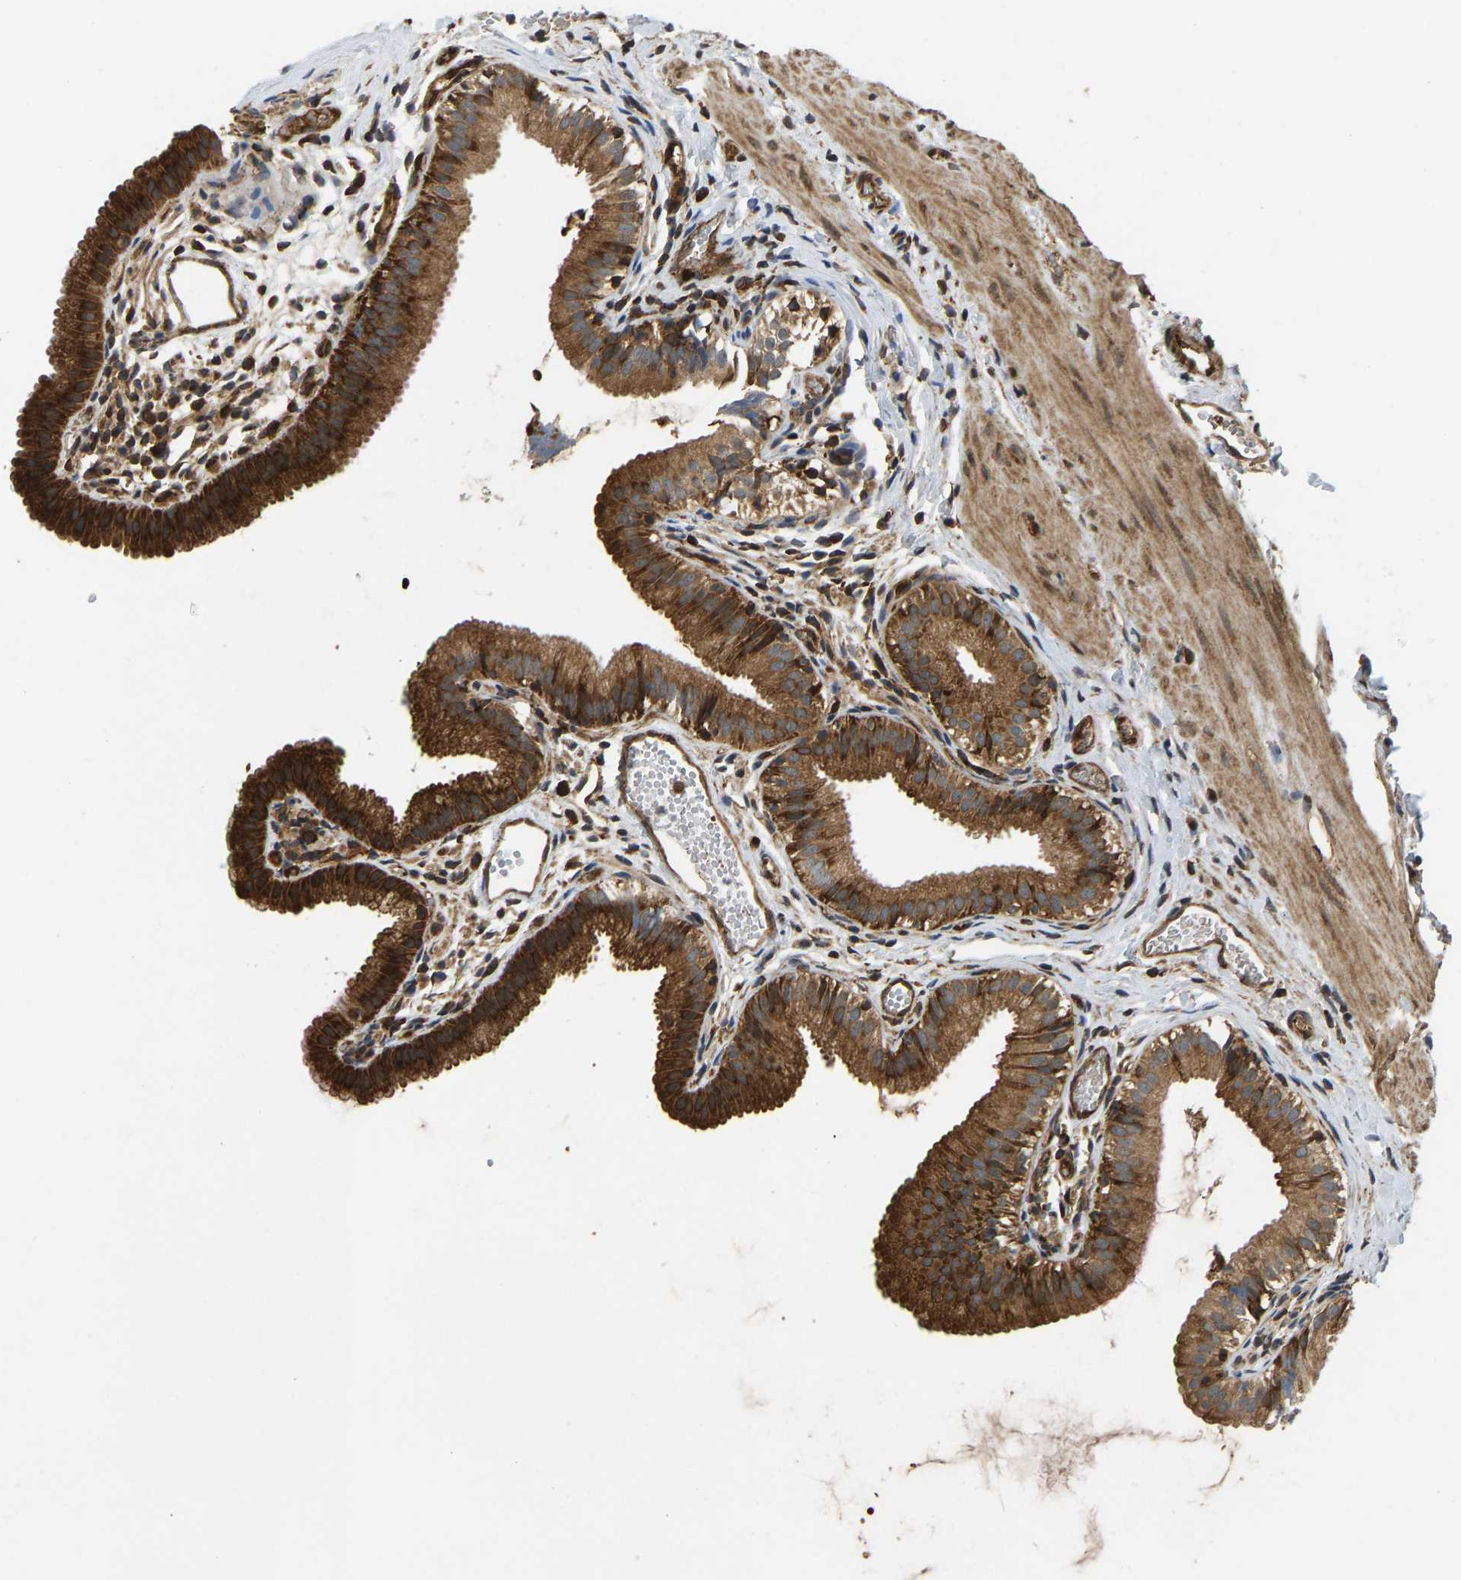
{"staining": {"intensity": "strong", "quantity": ">75%", "location": "cytoplasmic/membranous"}, "tissue": "gallbladder", "cell_type": "Glandular cells", "image_type": "normal", "snomed": [{"axis": "morphology", "description": "Normal tissue, NOS"}, {"axis": "topography", "description": "Gallbladder"}], "caption": "Strong cytoplasmic/membranous expression is seen in approximately >75% of glandular cells in unremarkable gallbladder.", "gene": "RASGRF2", "patient": {"sex": "female", "age": 26}}